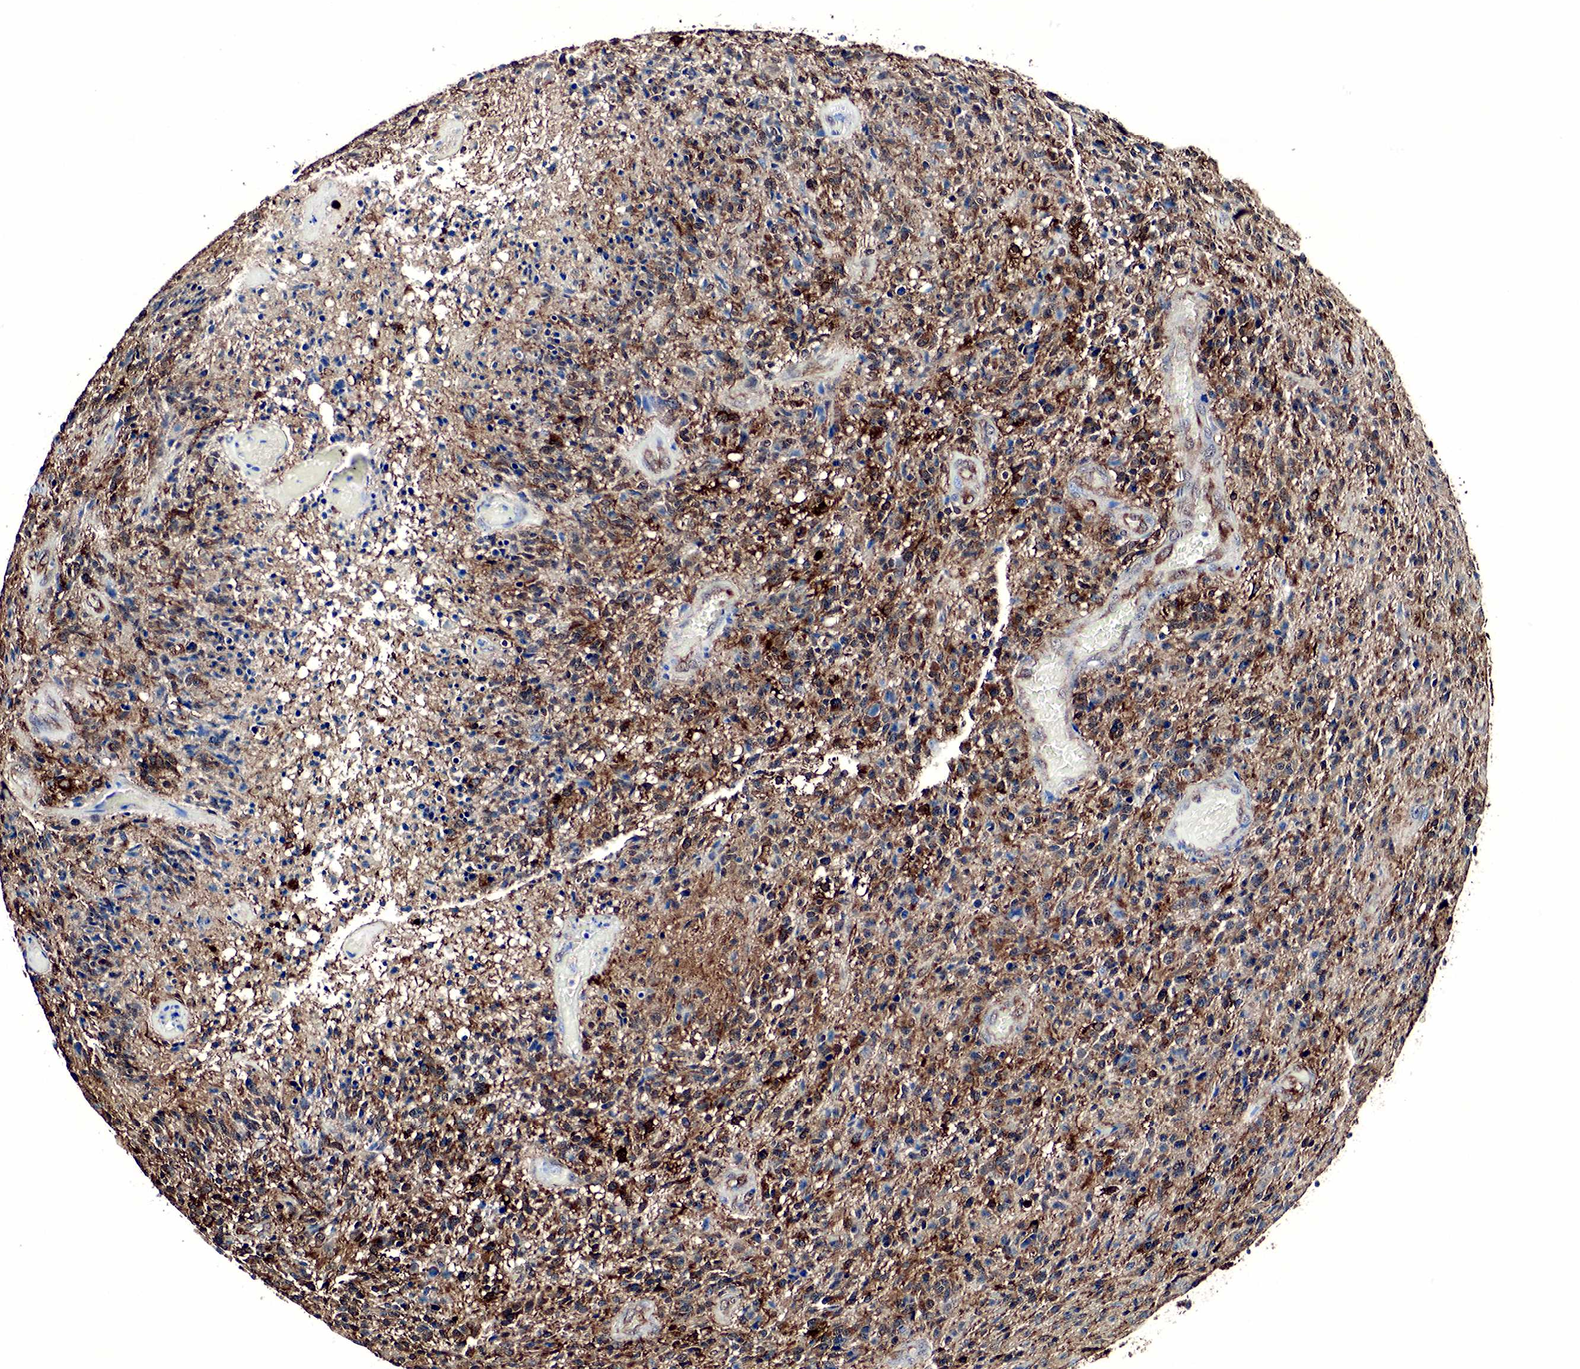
{"staining": {"intensity": "moderate", "quantity": "25%-75%", "location": "cytoplasmic/membranous,nuclear"}, "tissue": "glioma", "cell_type": "Tumor cells", "image_type": "cancer", "snomed": [{"axis": "morphology", "description": "Glioma, malignant, High grade"}, {"axis": "topography", "description": "Brain"}], "caption": "This photomicrograph demonstrates IHC staining of human high-grade glioma (malignant), with medium moderate cytoplasmic/membranous and nuclear expression in about 25%-75% of tumor cells.", "gene": "SPIN1", "patient": {"sex": "male", "age": 36}}